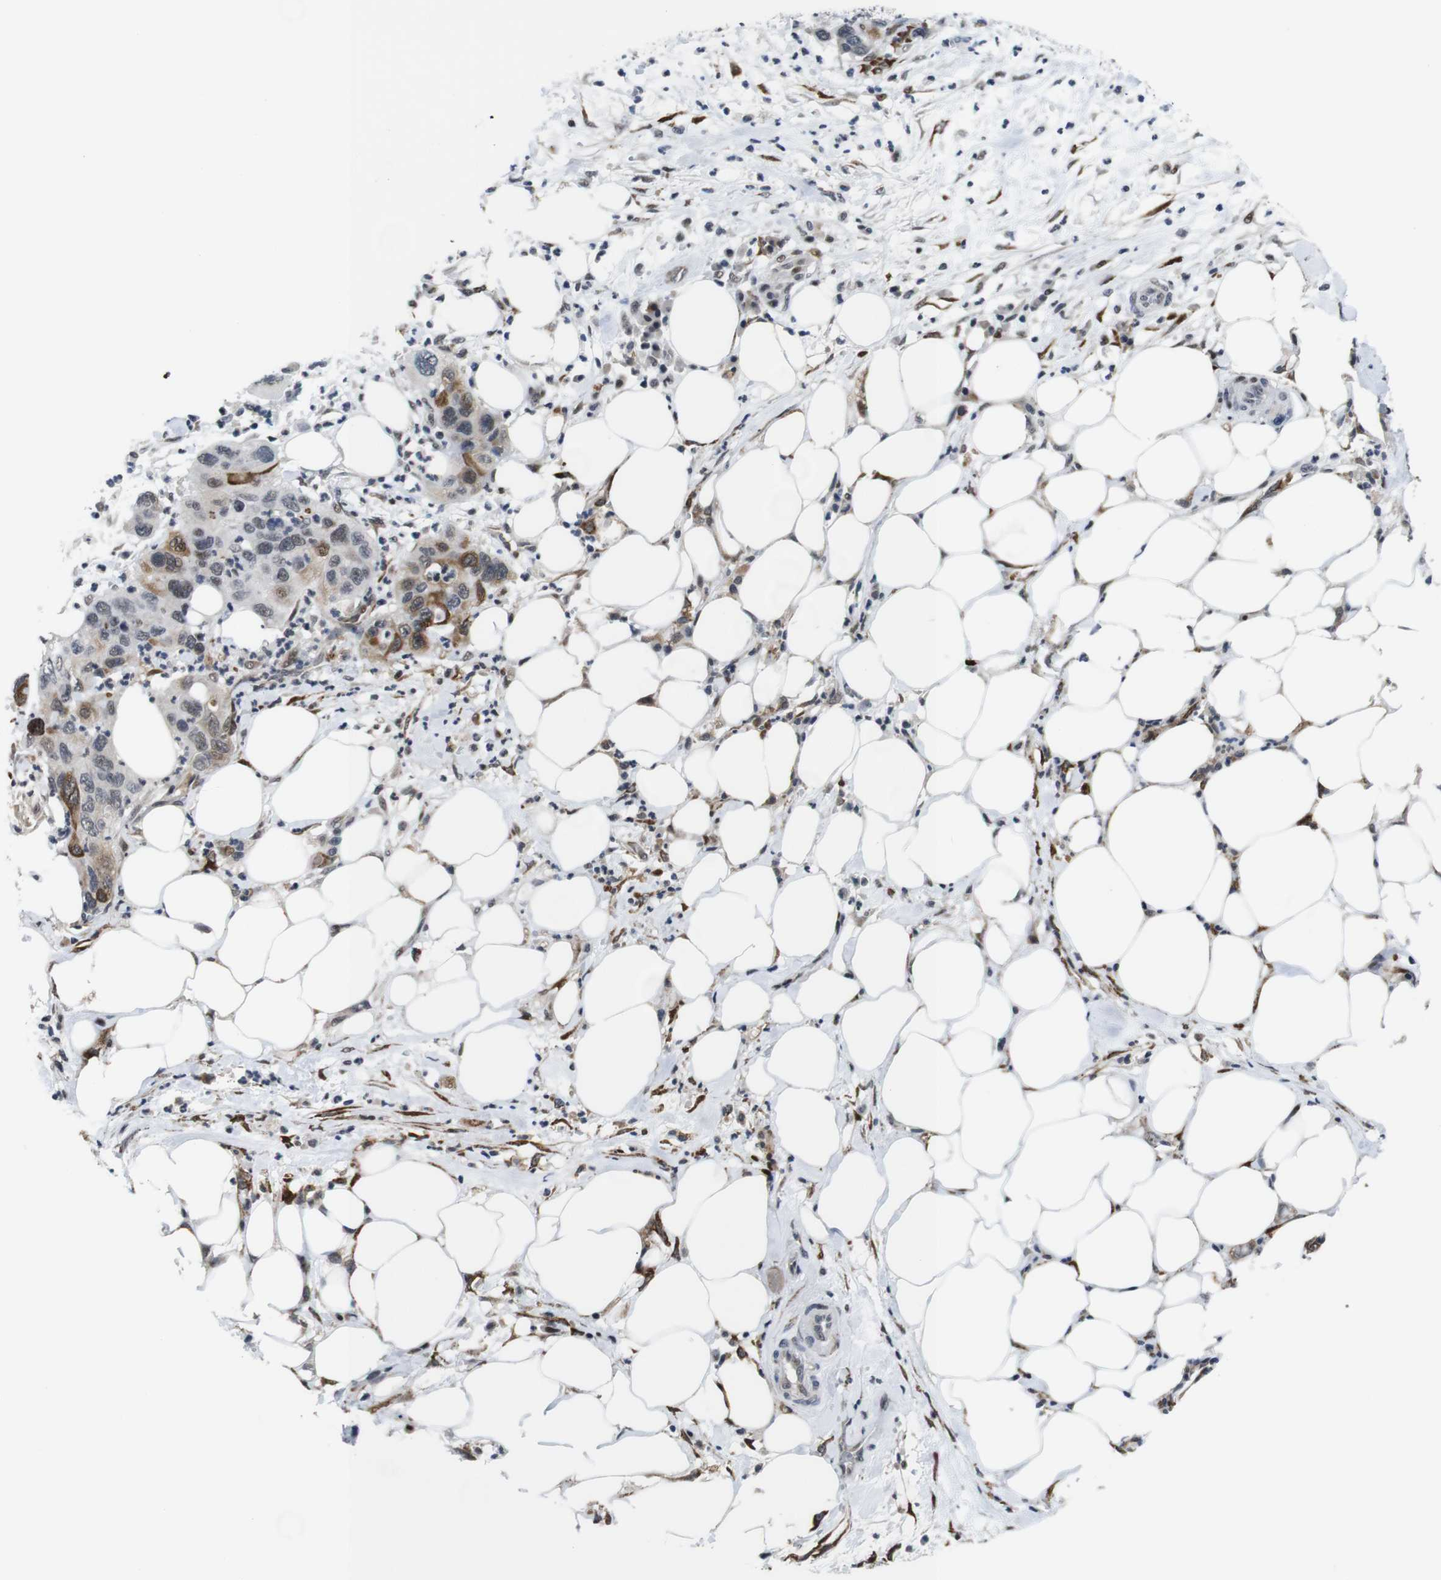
{"staining": {"intensity": "moderate", "quantity": "<25%", "location": "cytoplasmic/membranous,nuclear"}, "tissue": "pancreatic cancer", "cell_type": "Tumor cells", "image_type": "cancer", "snomed": [{"axis": "morphology", "description": "Adenocarcinoma, NOS"}, {"axis": "topography", "description": "Pancreas"}], "caption": "A photomicrograph of pancreatic adenocarcinoma stained for a protein reveals moderate cytoplasmic/membranous and nuclear brown staining in tumor cells.", "gene": "EIF4G1", "patient": {"sex": "female", "age": 71}}